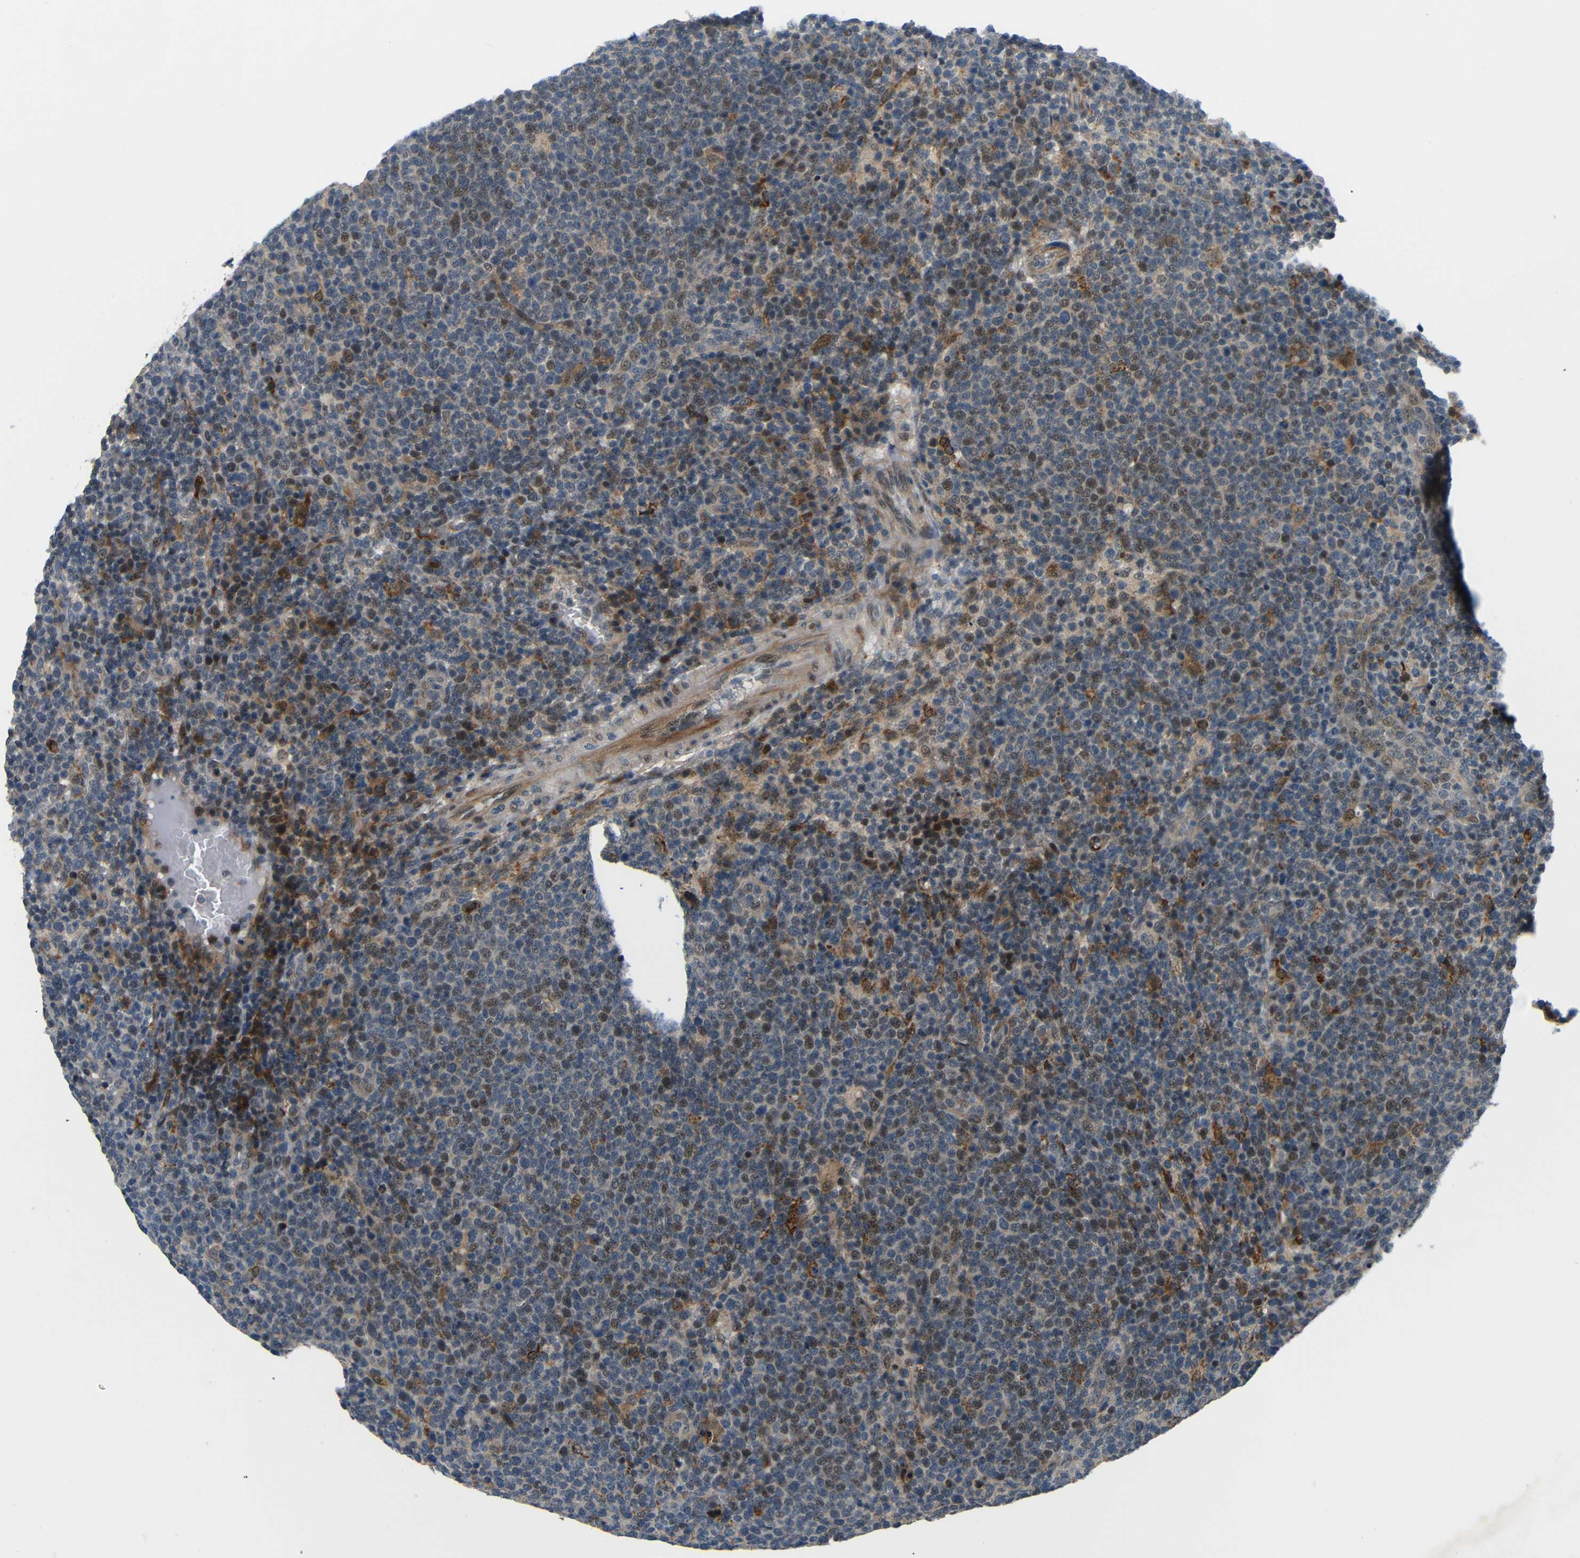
{"staining": {"intensity": "weak", "quantity": "25%-75%", "location": "nuclear"}, "tissue": "lymphoma", "cell_type": "Tumor cells", "image_type": "cancer", "snomed": [{"axis": "morphology", "description": "Malignant lymphoma, non-Hodgkin's type, High grade"}, {"axis": "topography", "description": "Lymph node"}], "caption": "Weak nuclear protein positivity is present in about 25%-75% of tumor cells in lymphoma.", "gene": "SYDE1", "patient": {"sex": "male", "age": 61}}